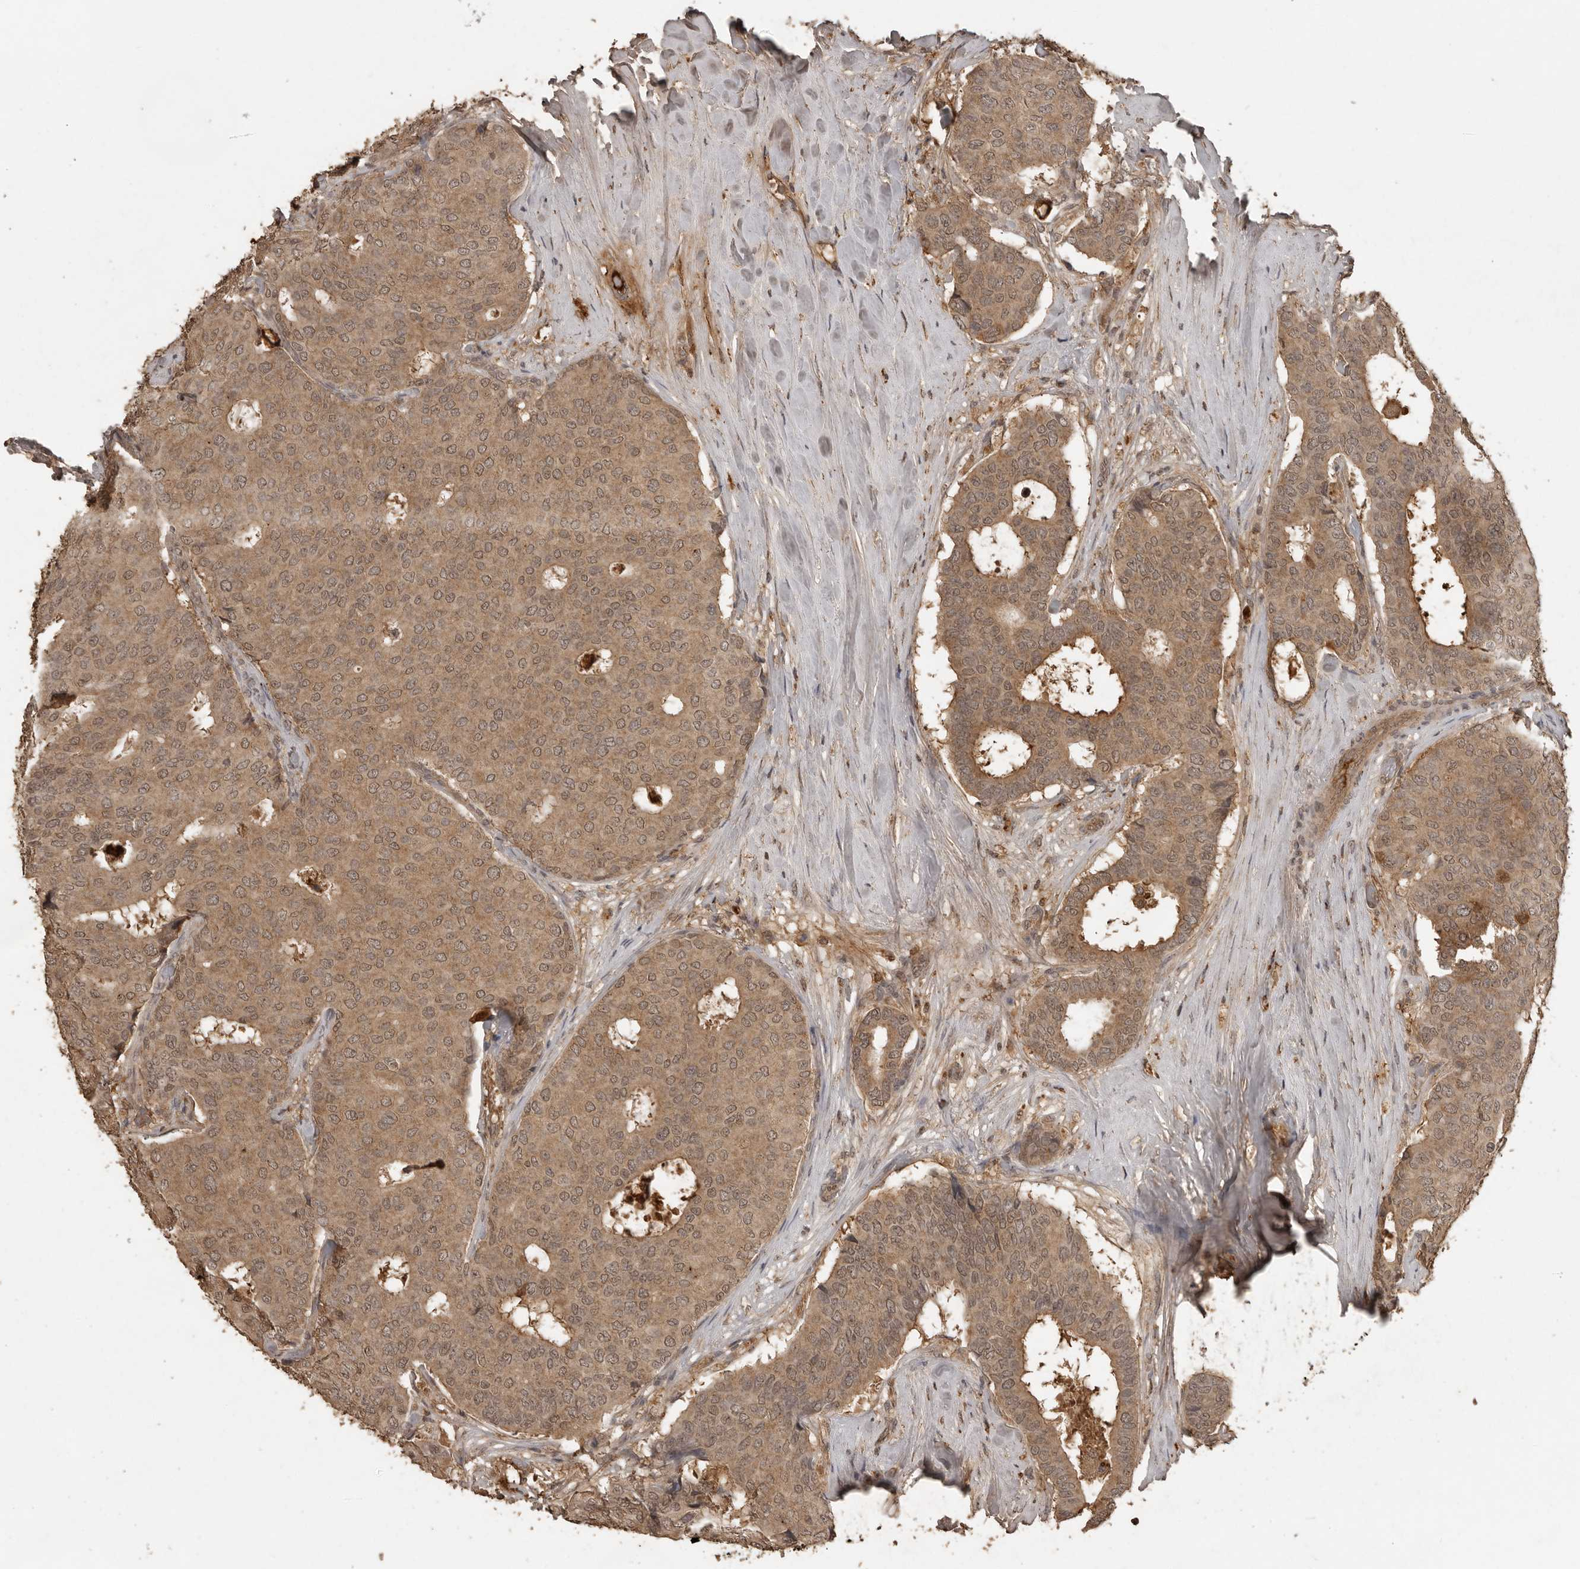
{"staining": {"intensity": "moderate", "quantity": ">75%", "location": "cytoplasmic/membranous,nuclear"}, "tissue": "breast cancer", "cell_type": "Tumor cells", "image_type": "cancer", "snomed": [{"axis": "morphology", "description": "Duct carcinoma"}, {"axis": "topography", "description": "Breast"}], "caption": "A micrograph showing moderate cytoplasmic/membranous and nuclear expression in about >75% of tumor cells in breast cancer (invasive ductal carcinoma), as visualized by brown immunohistochemical staining.", "gene": "CTF1", "patient": {"sex": "female", "age": 75}}